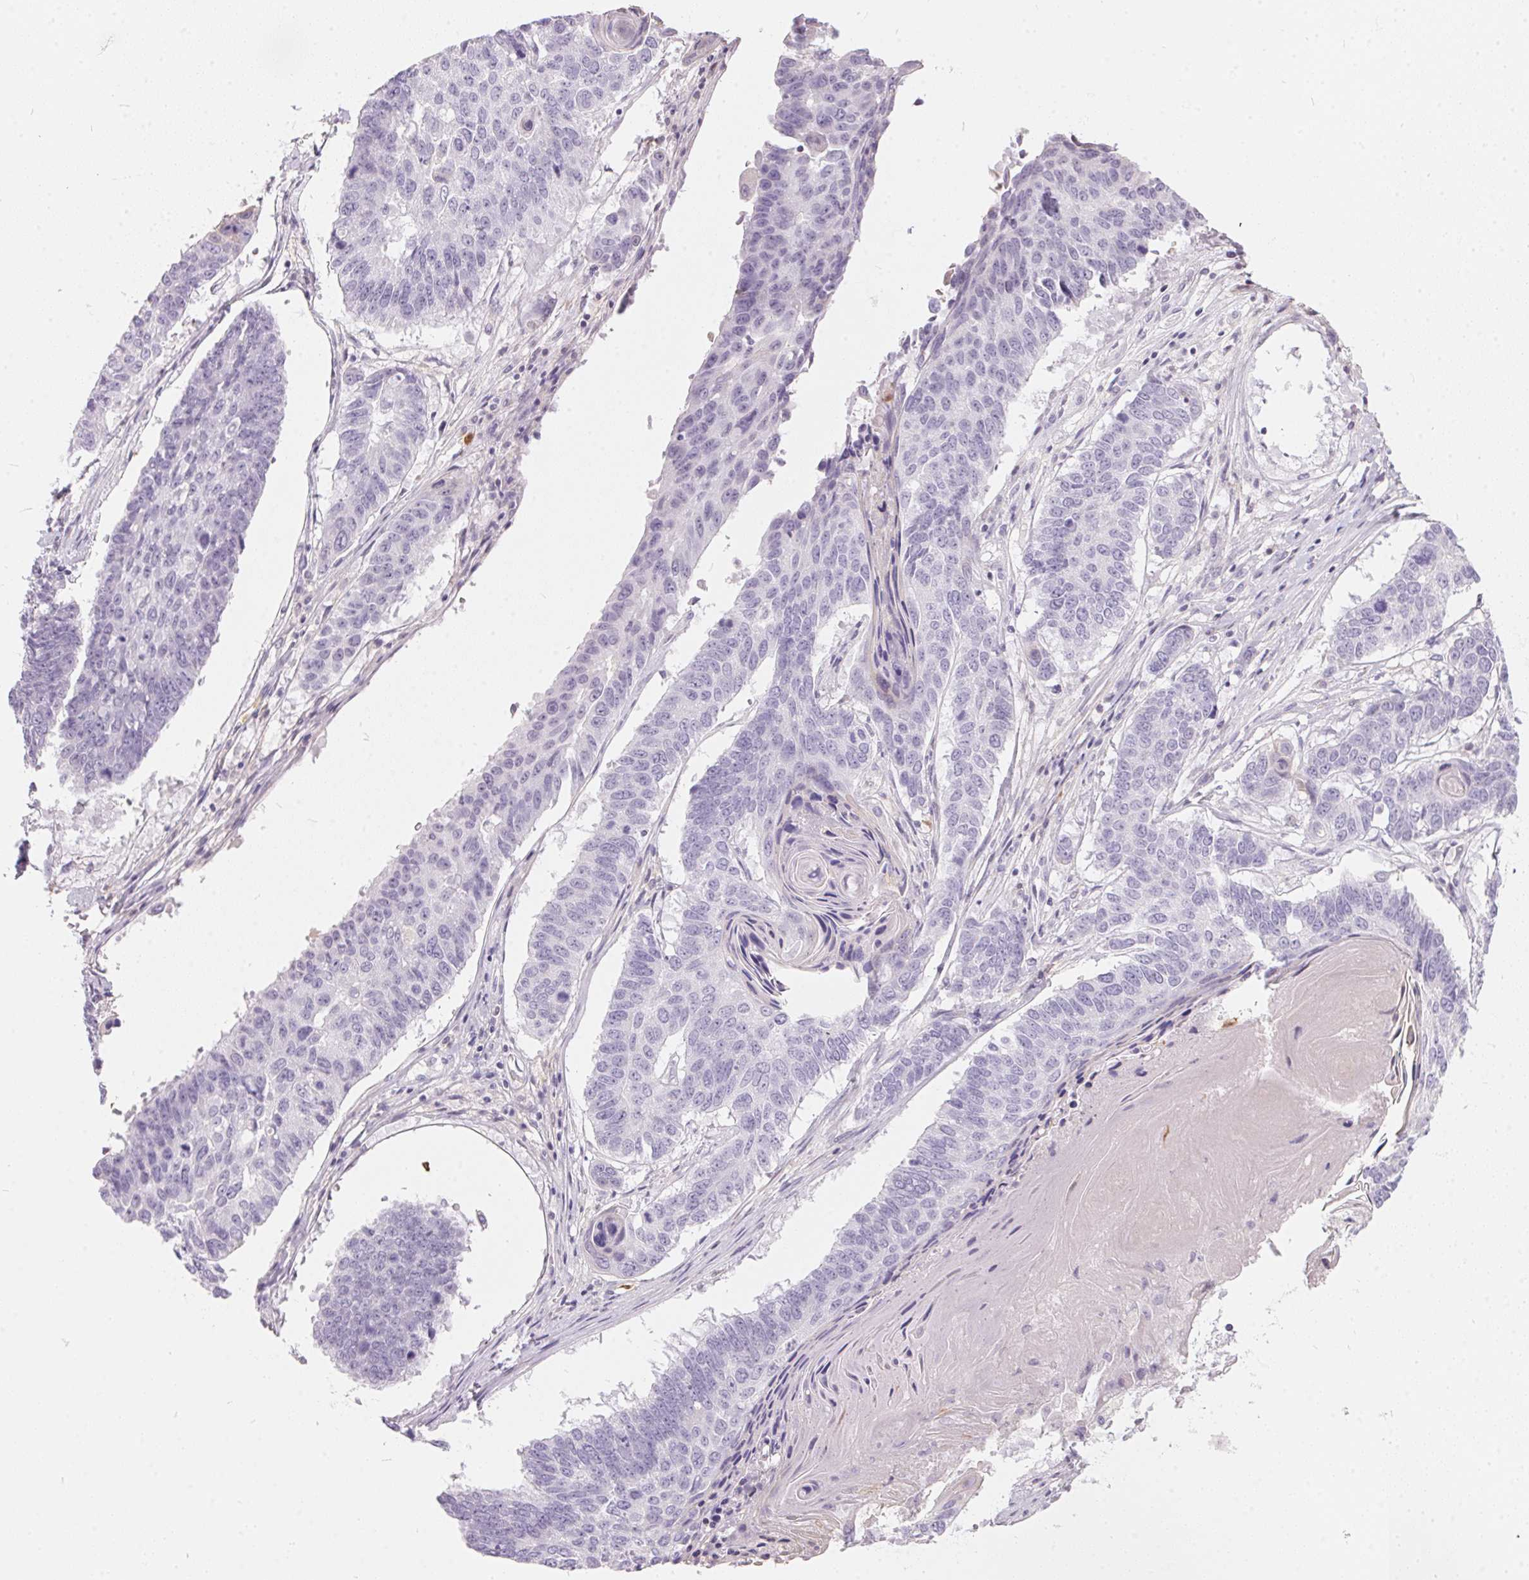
{"staining": {"intensity": "negative", "quantity": "none", "location": "none"}, "tissue": "lung cancer", "cell_type": "Tumor cells", "image_type": "cancer", "snomed": [{"axis": "morphology", "description": "Squamous cell carcinoma, NOS"}, {"axis": "topography", "description": "Lung"}], "caption": "Lung cancer (squamous cell carcinoma) was stained to show a protein in brown. There is no significant expression in tumor cells.", "gene": "SERPINB1", "patient": {"sex": "male", "age": 73}}